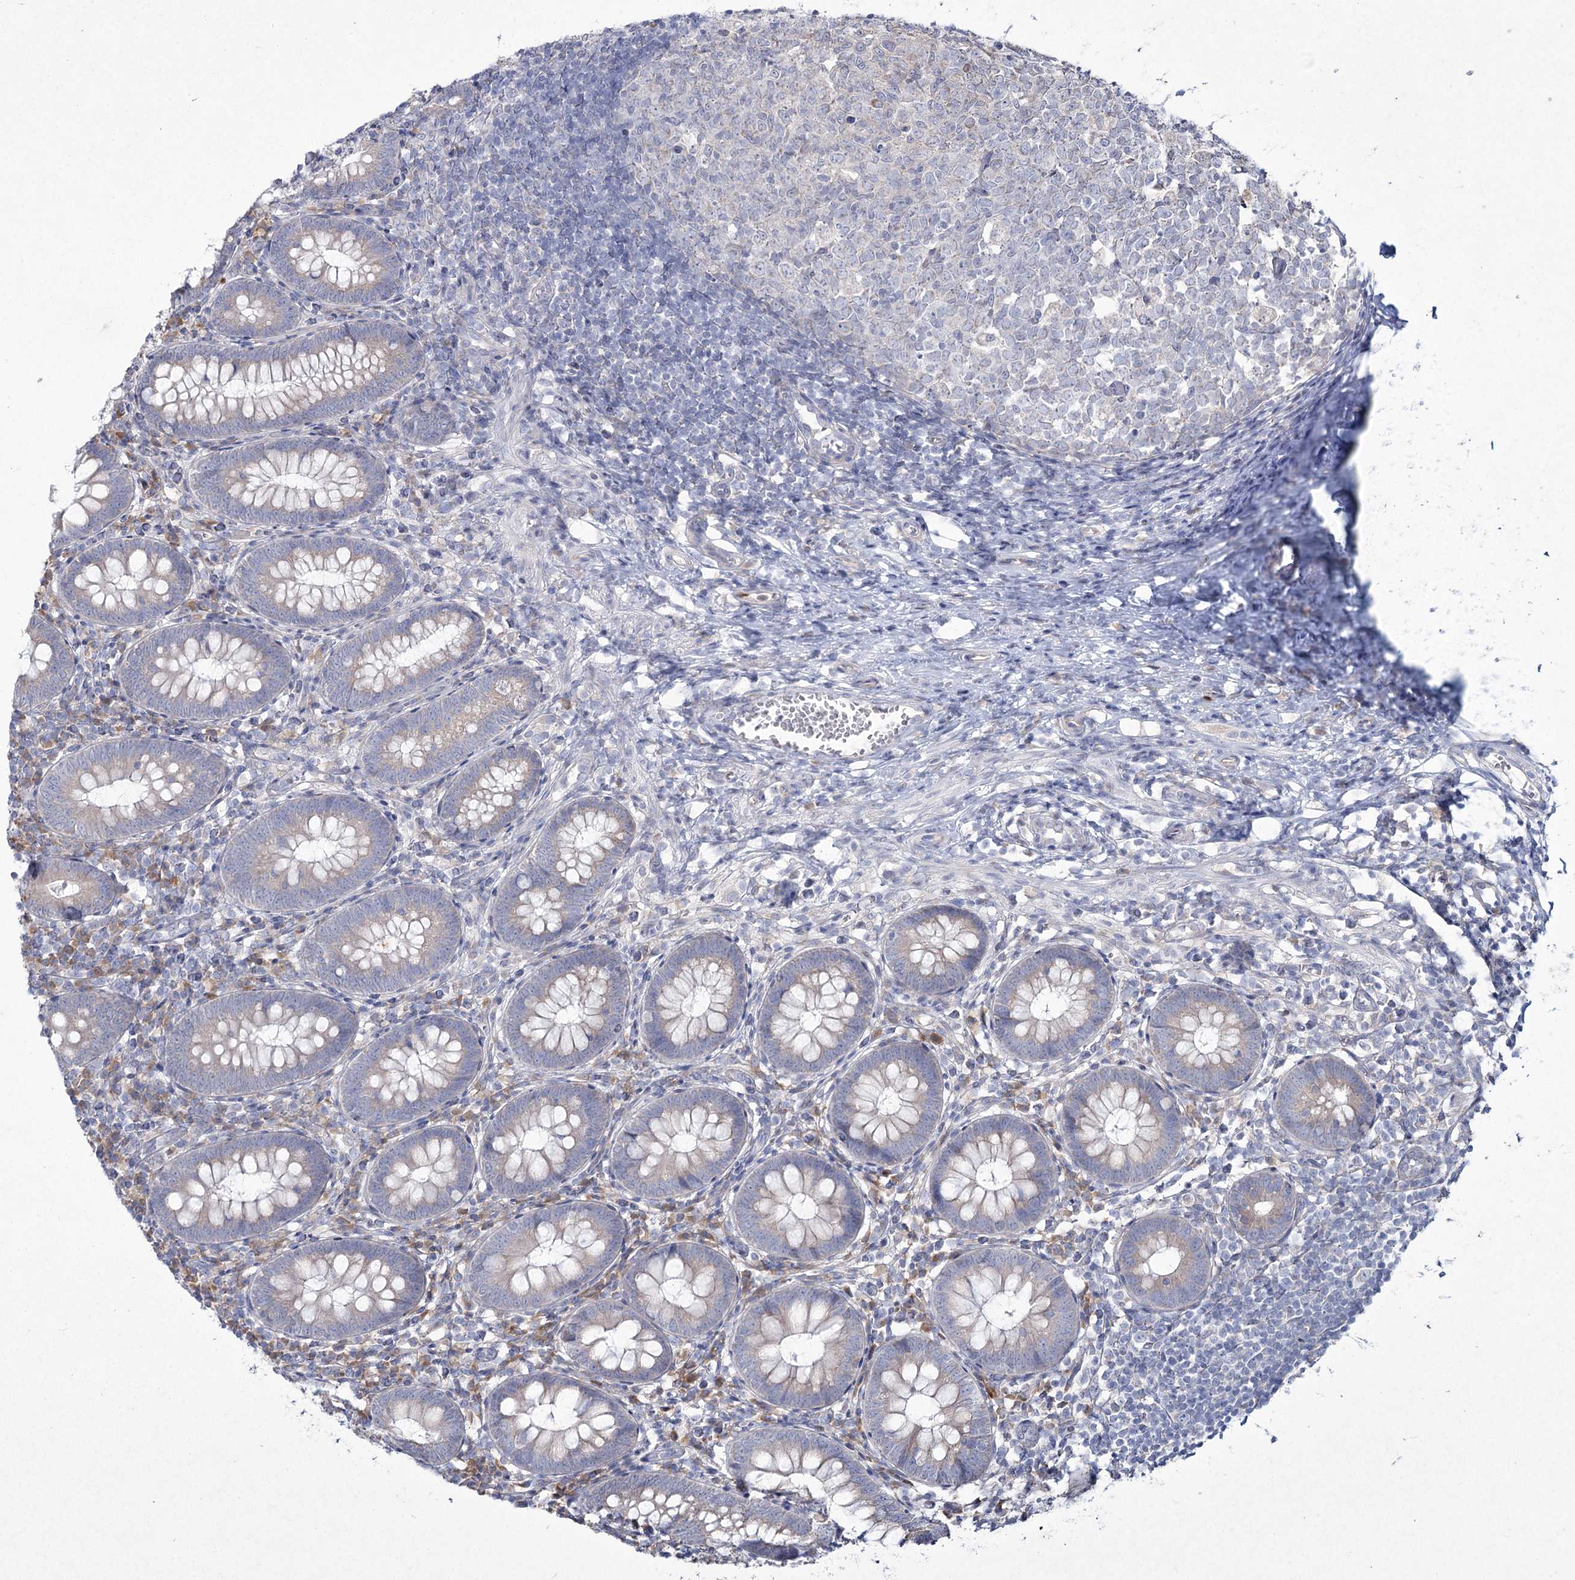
{"staining": {"intensity": "negative", "quantity": "none", "location": "none"}, "tissue": "appendix", "cell_type": "Glandular cells", "image_type": "normal", "snomed": [{"axis": "morphology", "description": "Normal tissue, NOS"}, {"axis": "topography", "description": "Appendix"}], "caption": "Unremarkable appendix was stained to show a protein in brown. There is no significant expression in glandular cells. (Immunohistochemistry (ihc), brightfield microscopy, high magnification).", "gene": "NIPAL4", "patient": {"sex": "male", "age": 14}}